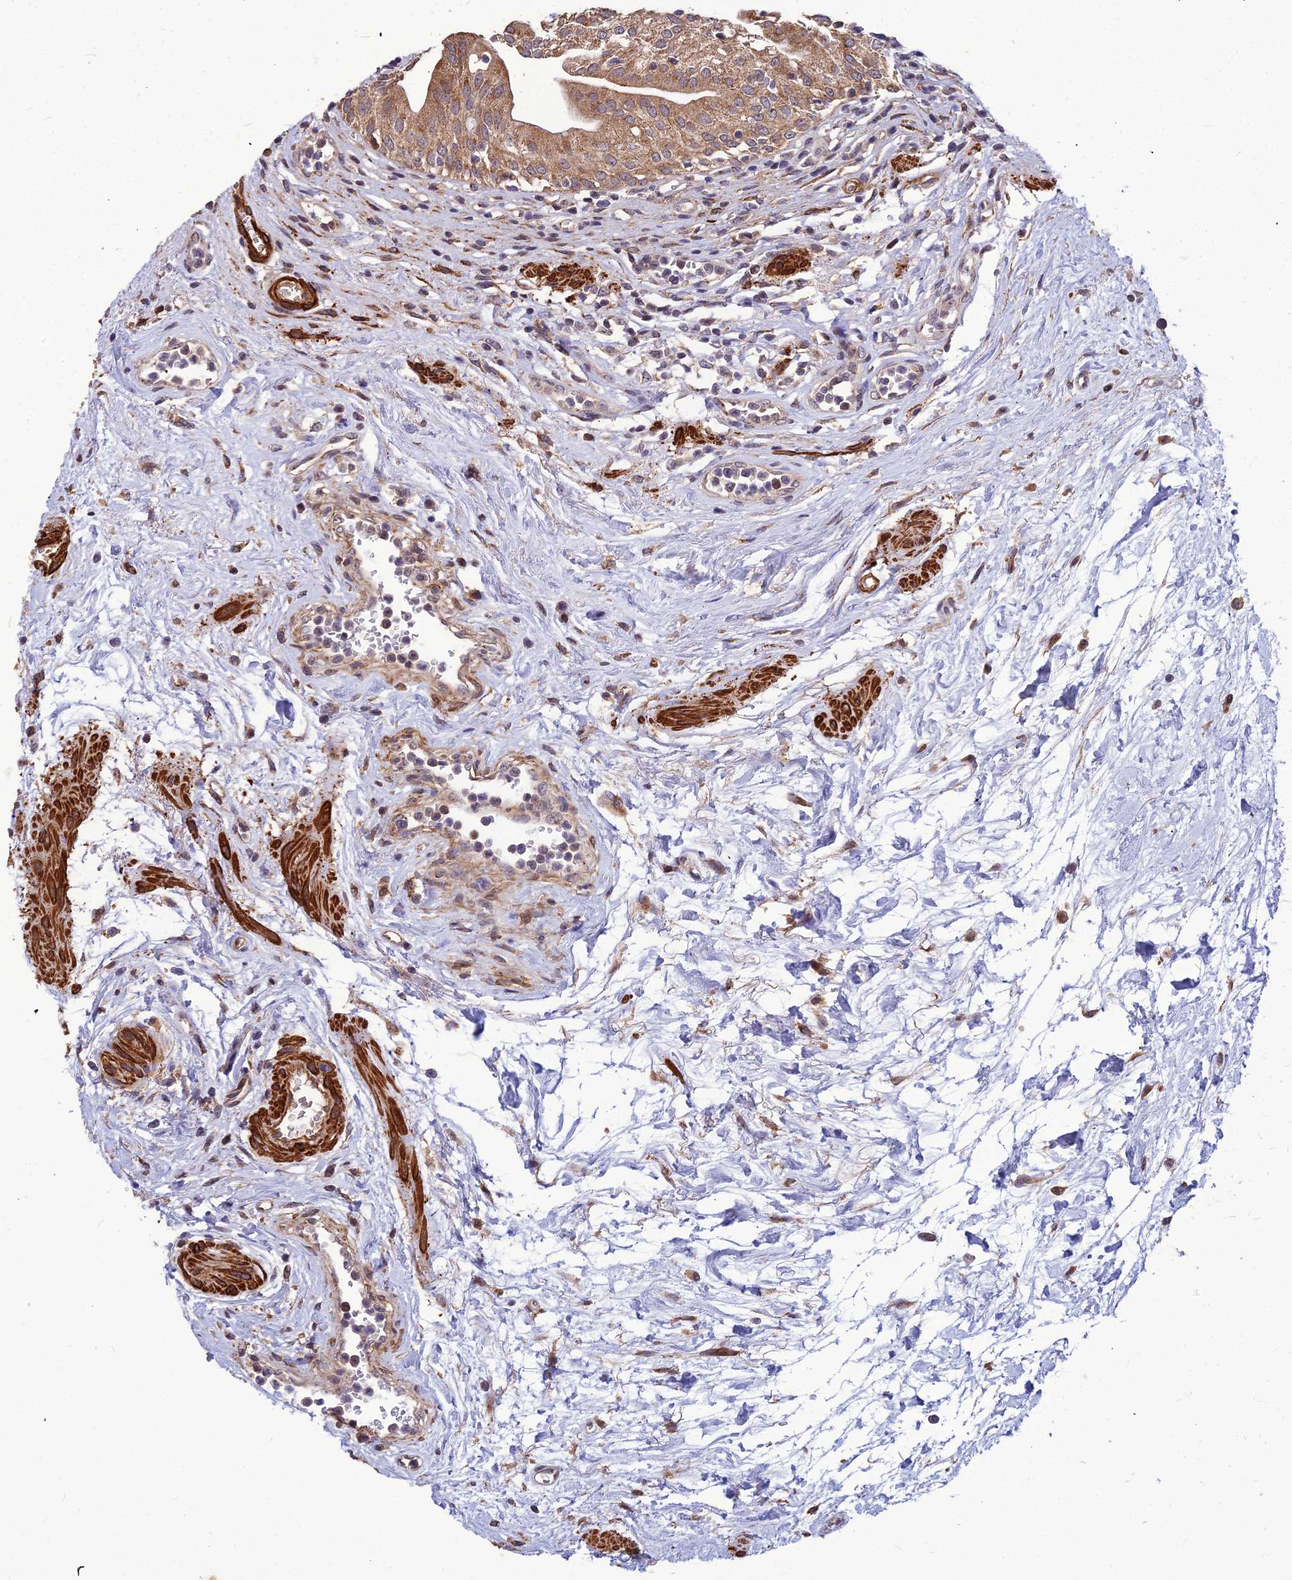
{"staining": {"intensity": "moderate", "quantity": ">75%", "location": "cytoplasmic/membranous"}, "tissue": "urinary bladder", "cell_type": "Urothelial cells", "image_type": "normal", "snomed": [{"axis": "morphology", "description": "Normal tissue, NOS"}, {"axis": "morphology", "description": "Inflammation, NOS"}, {"axis": "topography", "description": "Urinary bladder"}], "caption": "DAB (3,3'-diaminobenzidine) immunohistochemical staining of normal urinary bladder displays moderate cytoplasmic/membranous protein expression in about >75% of urothelial cells.", "gene": "LEKR1", "patient": {"sex": "male", "age": 63}}